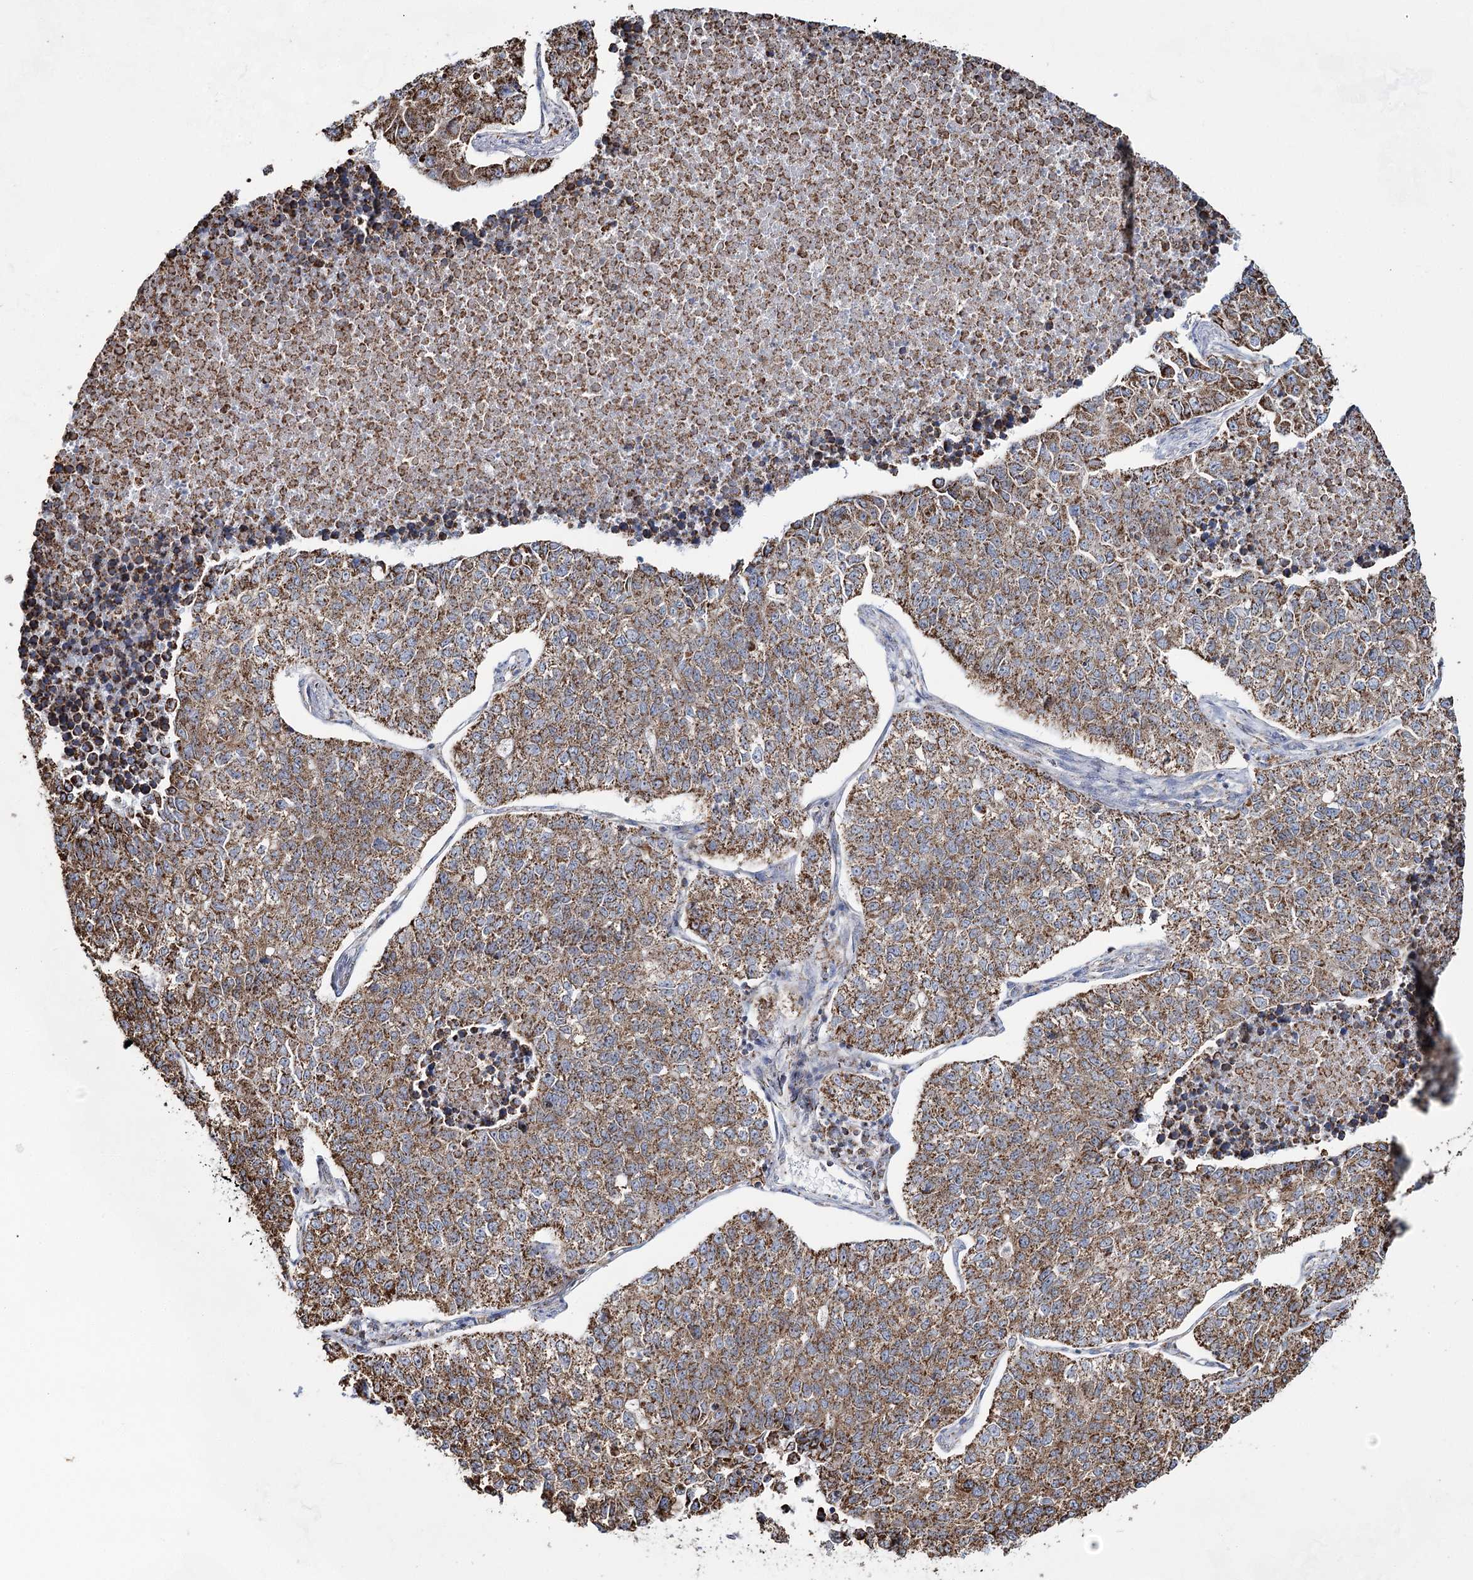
{"staining": {"intensity": "moderate", "quantity": ">75%", "location": "cytoplasmic/membranous"}, "tissue": "lung cancer", "cell_type": "Tumor cells", "image_type": "cancer", "snomed": [{"axis": "morphology", "description": "Adenocarcinoma, NOS"}, {"axis": "topography", "description": "Lung"}], "caption": "A micrograph showing moderate cytoplasmic/membranous staining in about >75% of tumor cells in adenocarcinoma (lung), as visualized by brown immunohistochemical staining.", "gene": "CWF19L1", "patient": {"sex": "male", "age": 49}}